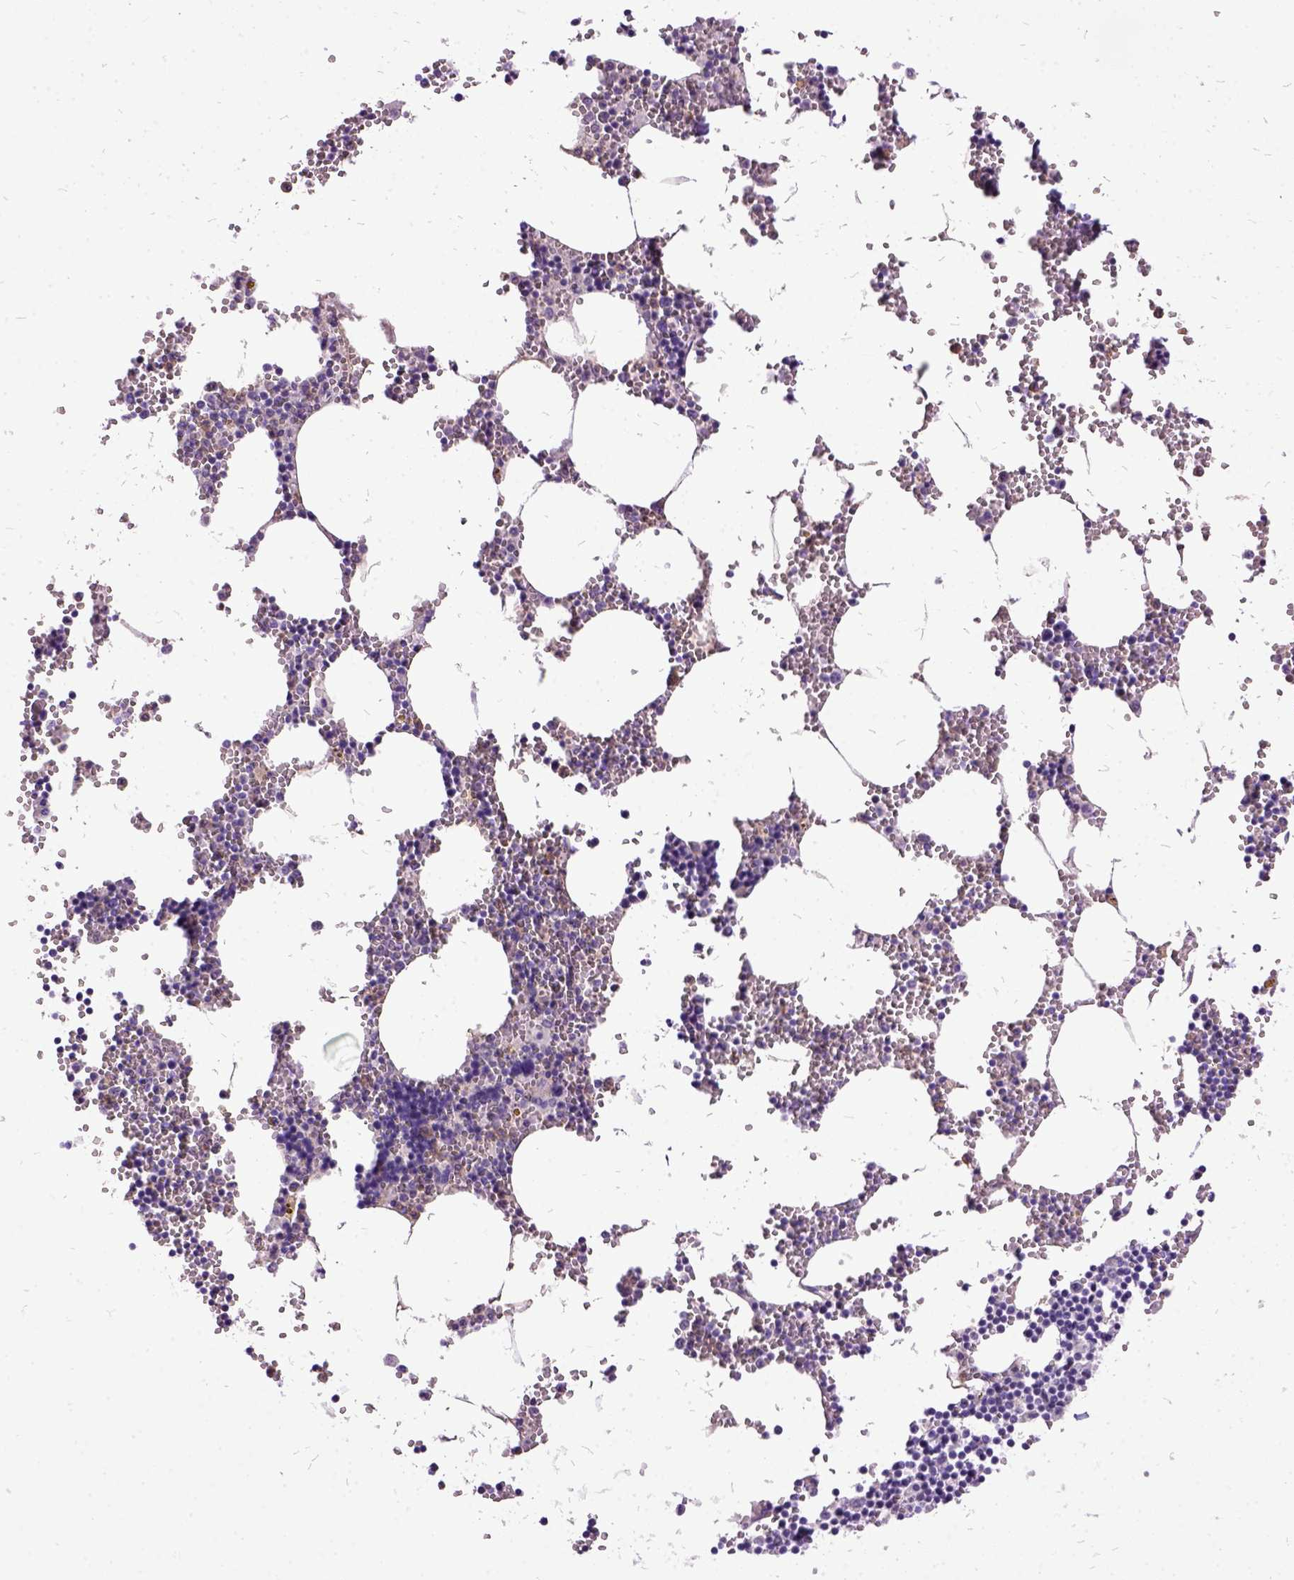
{"staining": {"intensity": "moderate", "quantity": "<25%", "location": "cytoplasmic/membranous"}, "tissue": "bone marrow", "cell_type": "Hematopoietic cells", "image_type": "normal", "snomed": [{"axis": "morphology", "description": "Normal tissue, NOS"}, {"axis": "topography", "description": "Bone marrow"}], "caption": "Protein analysis of benign bone marrow displays moderate cytoplasmic/membranous positivity in about <25% of hematopoietic cells. The staining is performed using DAB (3,3'-diaminobenzidine) brown chromogen to label protein expression. The nuclei are counter-stained blue using hematoxylin.", "gene": "MME", "patient": {"sex": "male", "age": 54}}